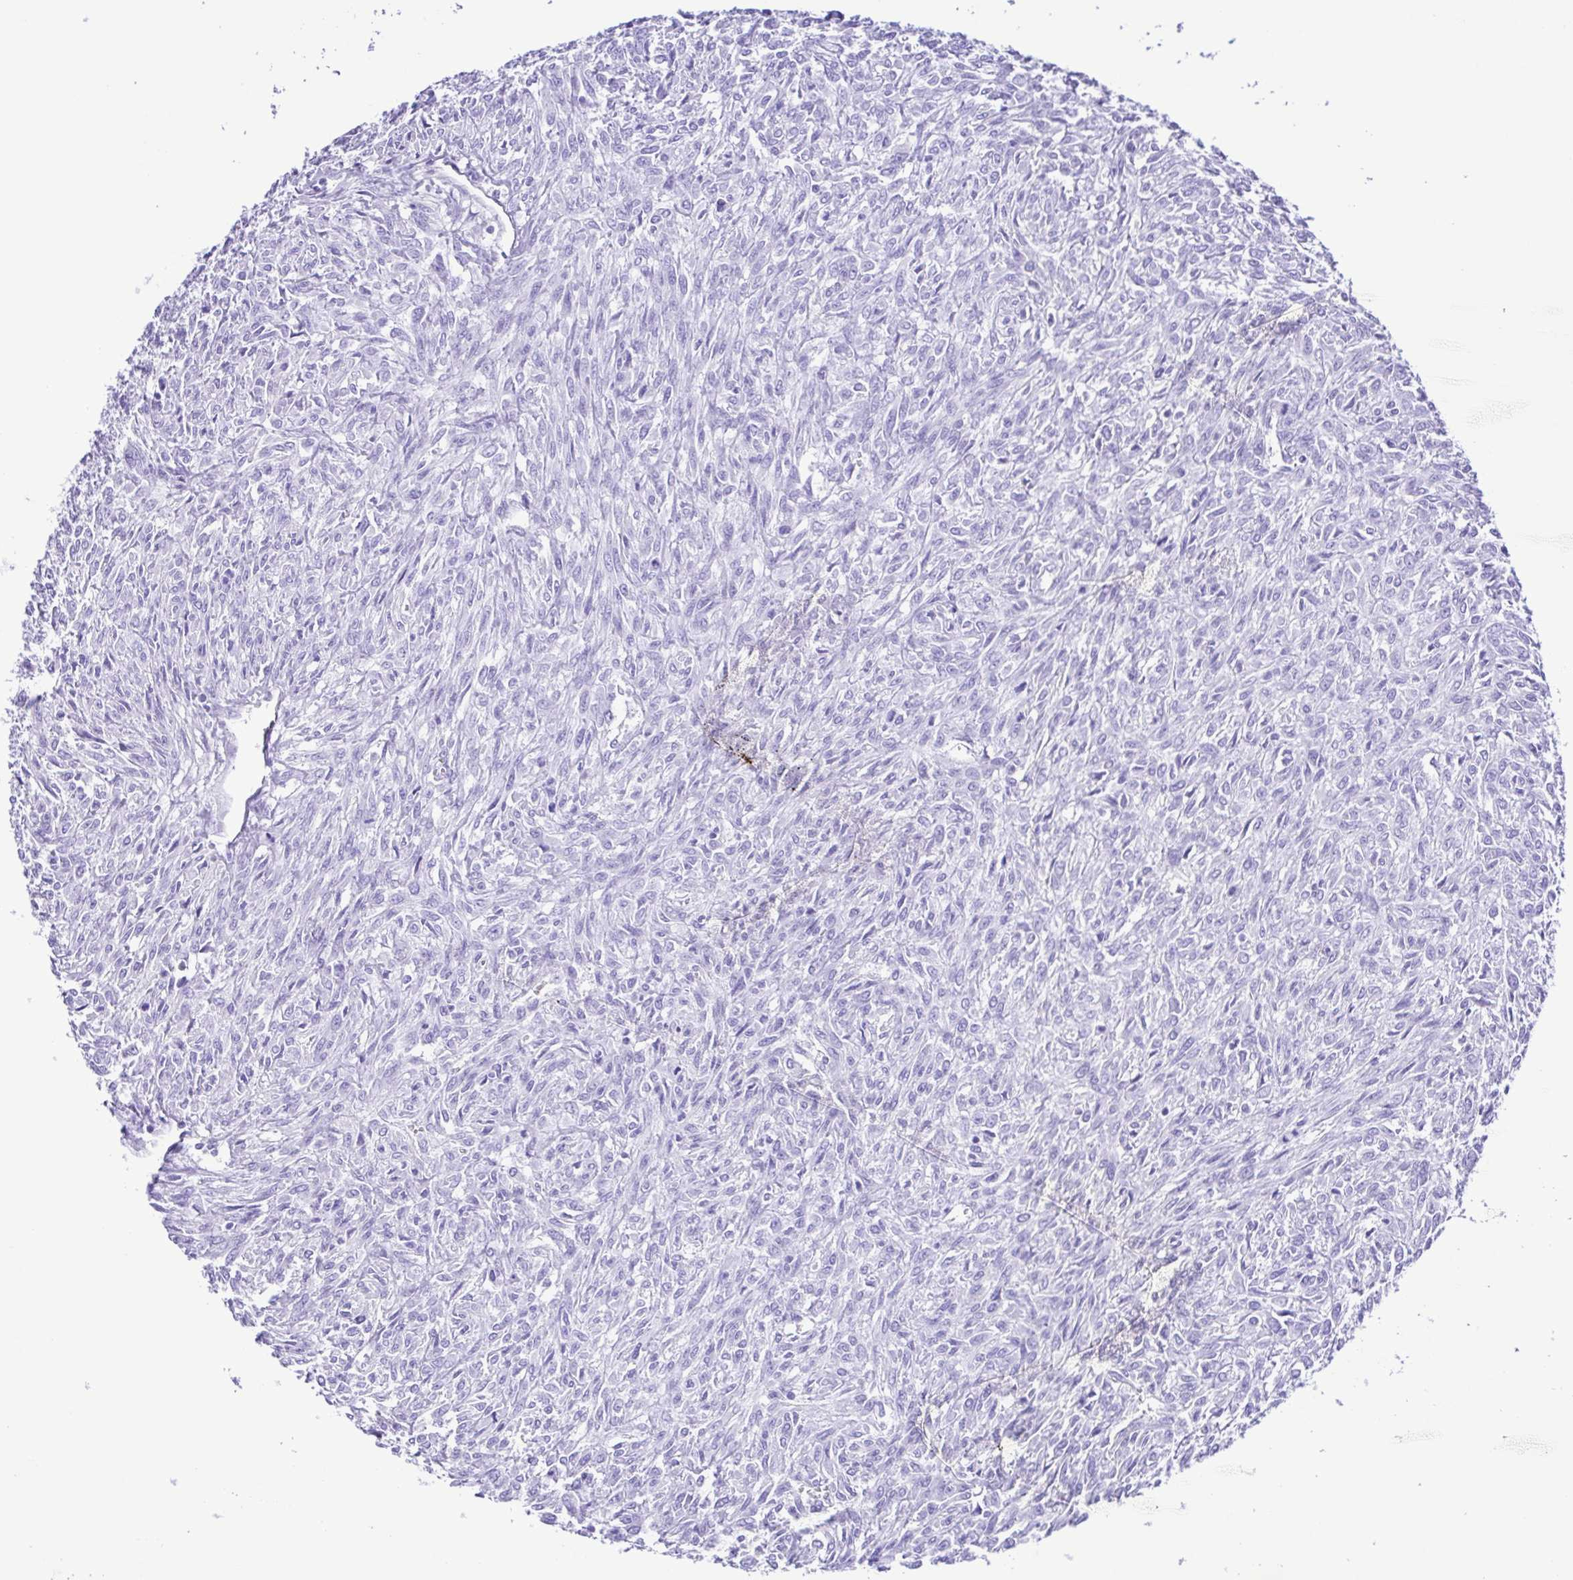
{"staining": {"intensity": "negative", "quantity": "none", "location": "none"}, "tissue": "renal cancer", "cell_type": "Tumor cells", "image_type": "cancer", "snomed": [{"axis": "morphology", "description": "Adenocarcinoma, NOS"}, {"axis": "topography", "description": "Kidney"}], "caption": "The immunohistochemistry histopathology image has no significant expression in tumor cells of renal cancer tissue.", "gene": "ERP27", "patient": {"sex": "male", "age": 58}}